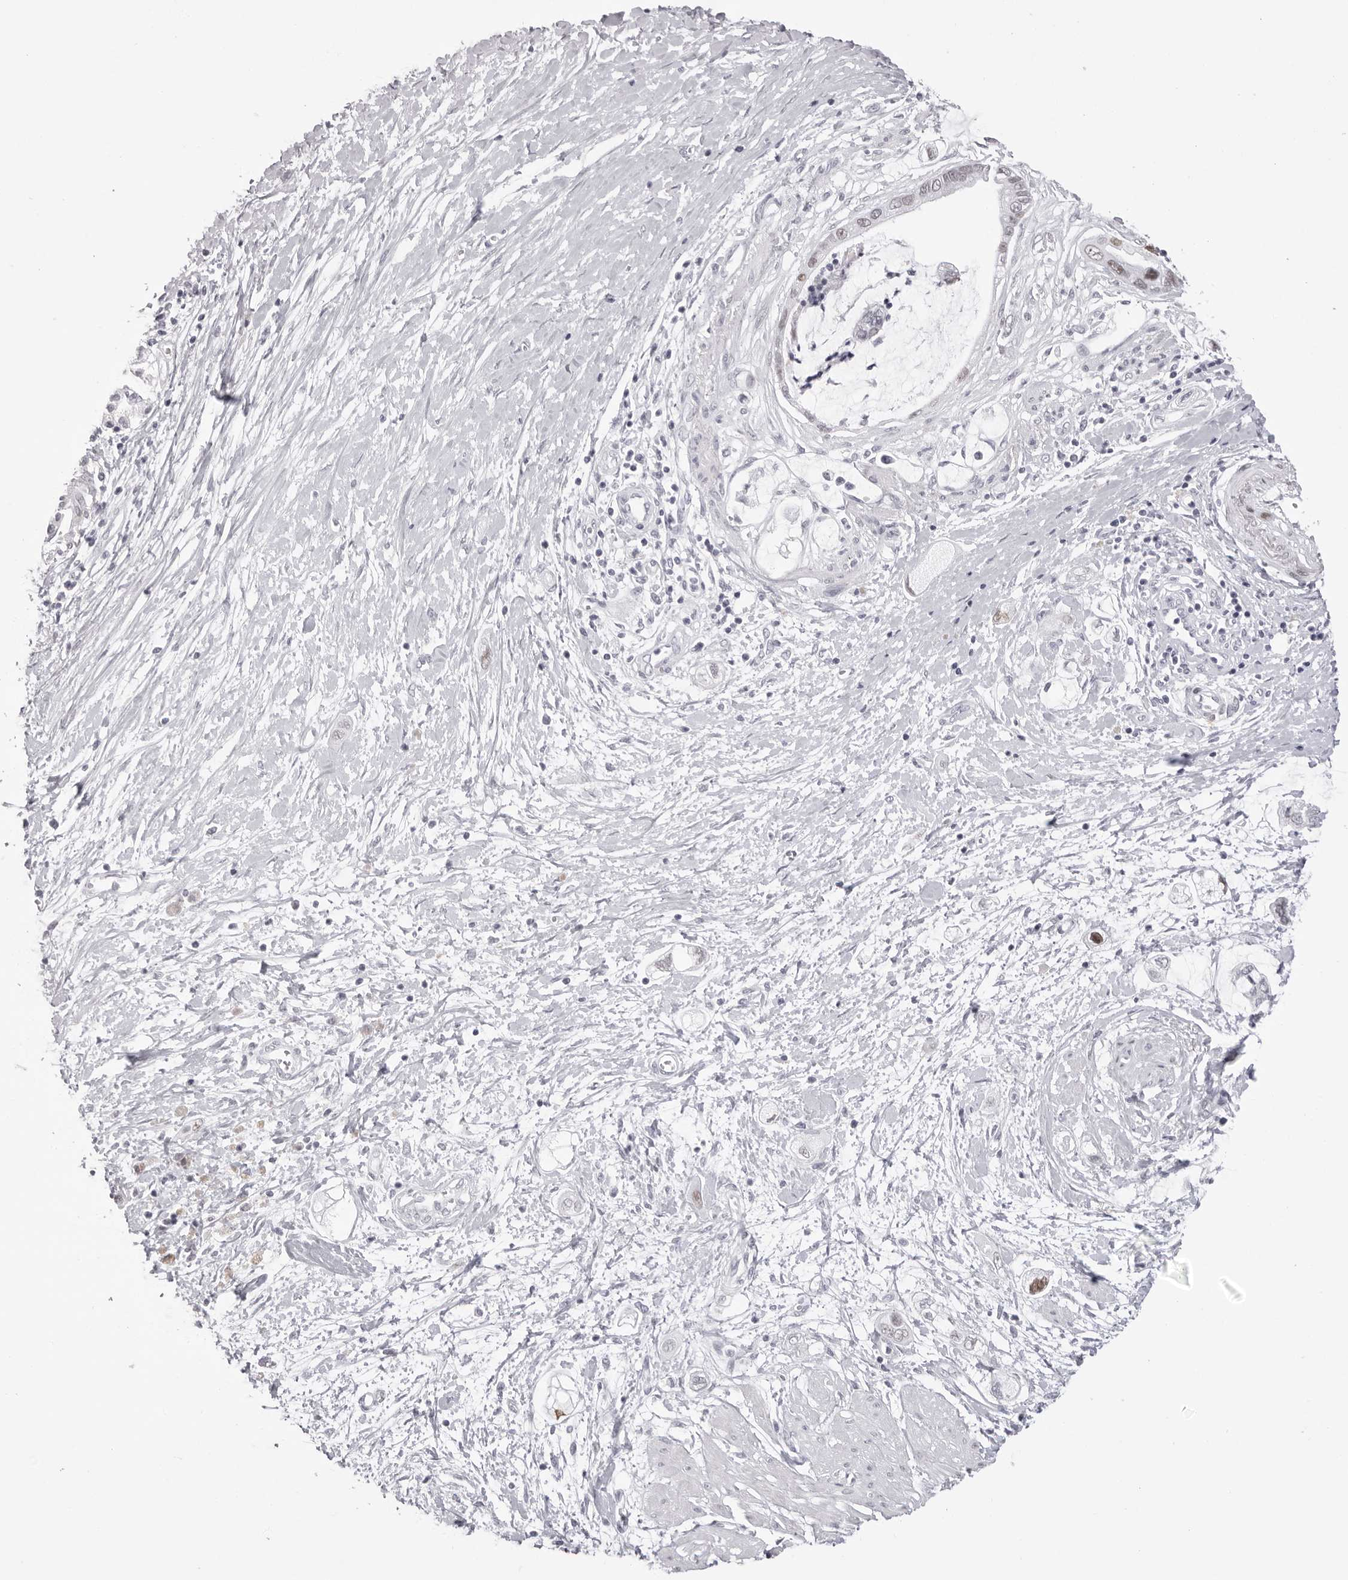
{"staining": {"intensity": "weak", "quantity": "<25%", "location": "nuclear"}, "tissue": "pancreatic cancer", "cell_type": "Tumor cells", "image_type": "cancer", "snomed": [{"axis": "morphology", "description": "Adenocarcinoma, NOS"}, {"axis": "topography", "description": "Pancreas"}], "caption": "Immunohistochemical staining of pancreatic cancer (adenocarcinoma) demonstrates no significant positivity in tumor cells.", "gene": "MAFK", "patient": {"sex": "male", "age": 59}}